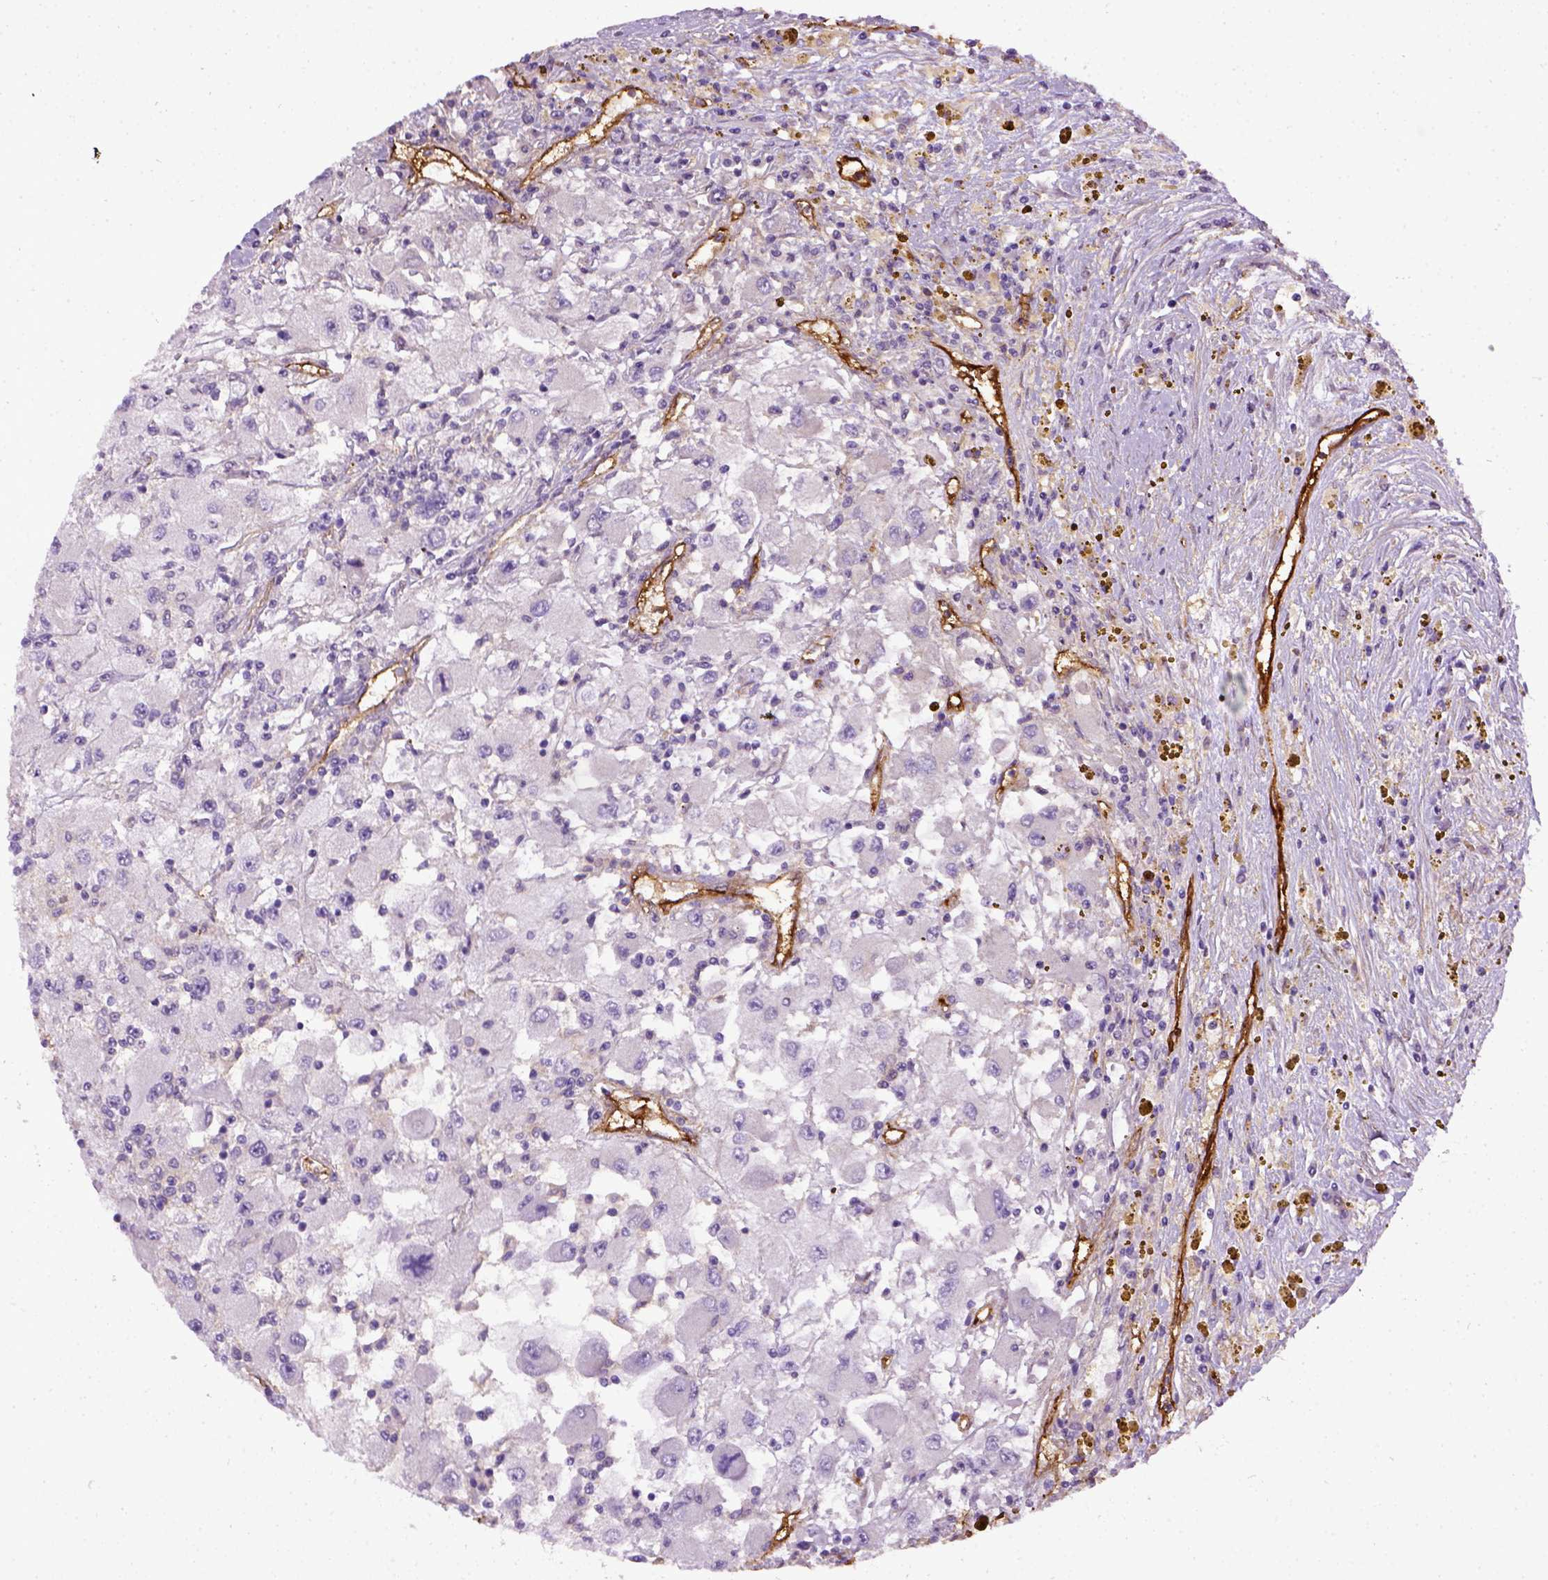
{"staining": {"intensity": "negative", "quantity": "none", "location": "none"}, "tissue": "renal cancer", "cell_type": "Tumor cells", "image_type": "cancer", "snomed": [{"axis": "morphology", "description": "Adenocarcinoma, NOS"}, {"axis": "topography", "description": "Kidney"}], "caption": "This is a micrograph of immunohistochemistry staining of renal cancer (adenocarcinoma), which shows no expression in tumor cells.", "gene": "ENG", "patient": {"sex": "female", "age": 67}}